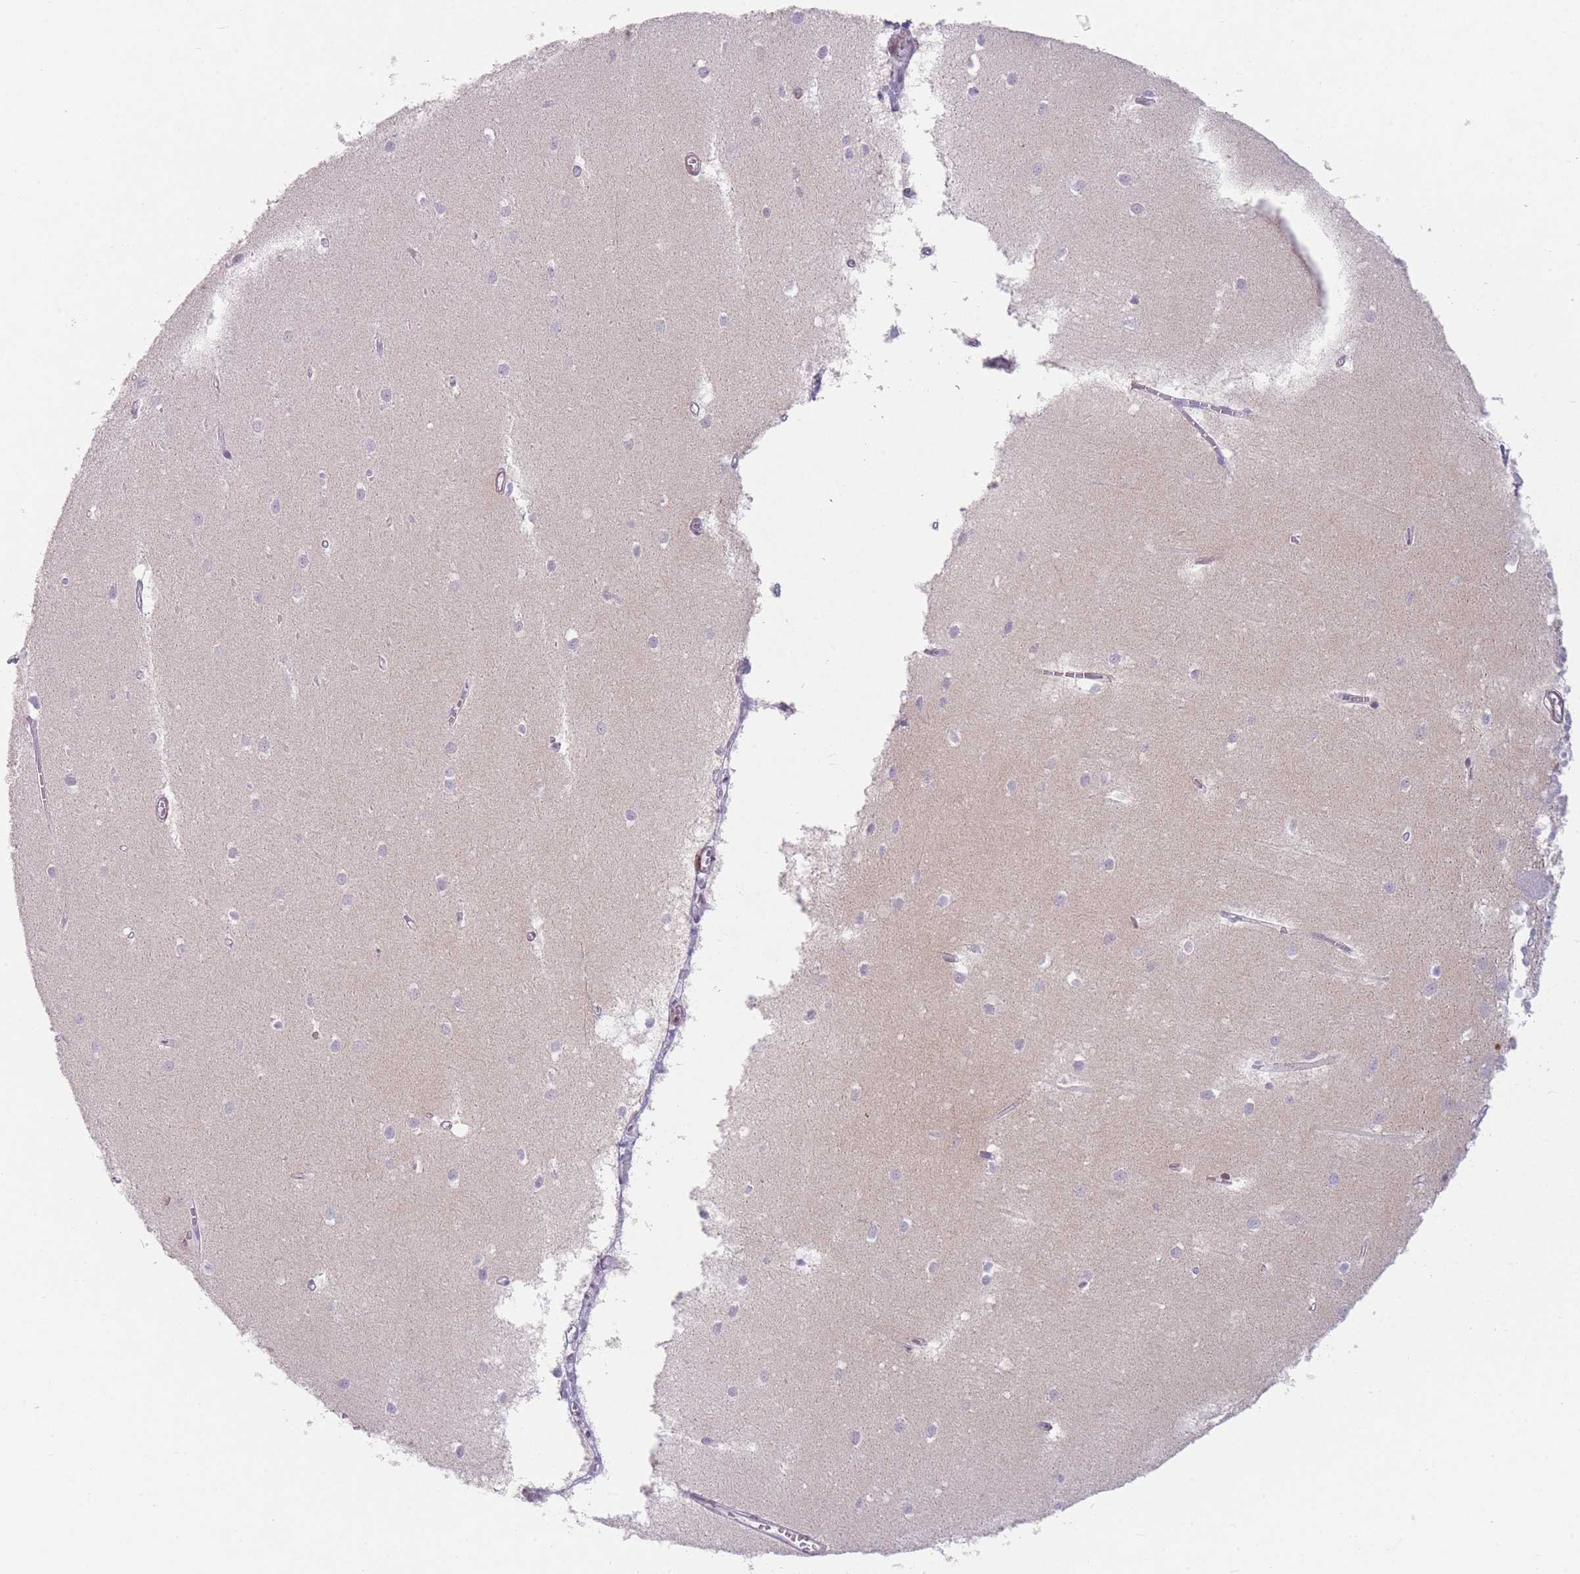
{"staining": {"intensity": "negative", "quantity": "none", "location": "none"}, "tissue": "cerebellum", "cell_type": "Cells in granular layer", "image_type": "normal", "snomed": [{"axis": "morphology", "description": "Normal tissue, NOS"}, {"axis": "topography", "description": "Cerebellum"}], "caption": "High magnification brightfield microscopy of normal cerebellum stained with DAB (3,3'-diaminobenzidine) (brown) and counterstained with hematoxylin (blue): cells in granular layer show no significant staining.", "gene": "IFNA10", "patient": {"sex": "male", "age": 54}}